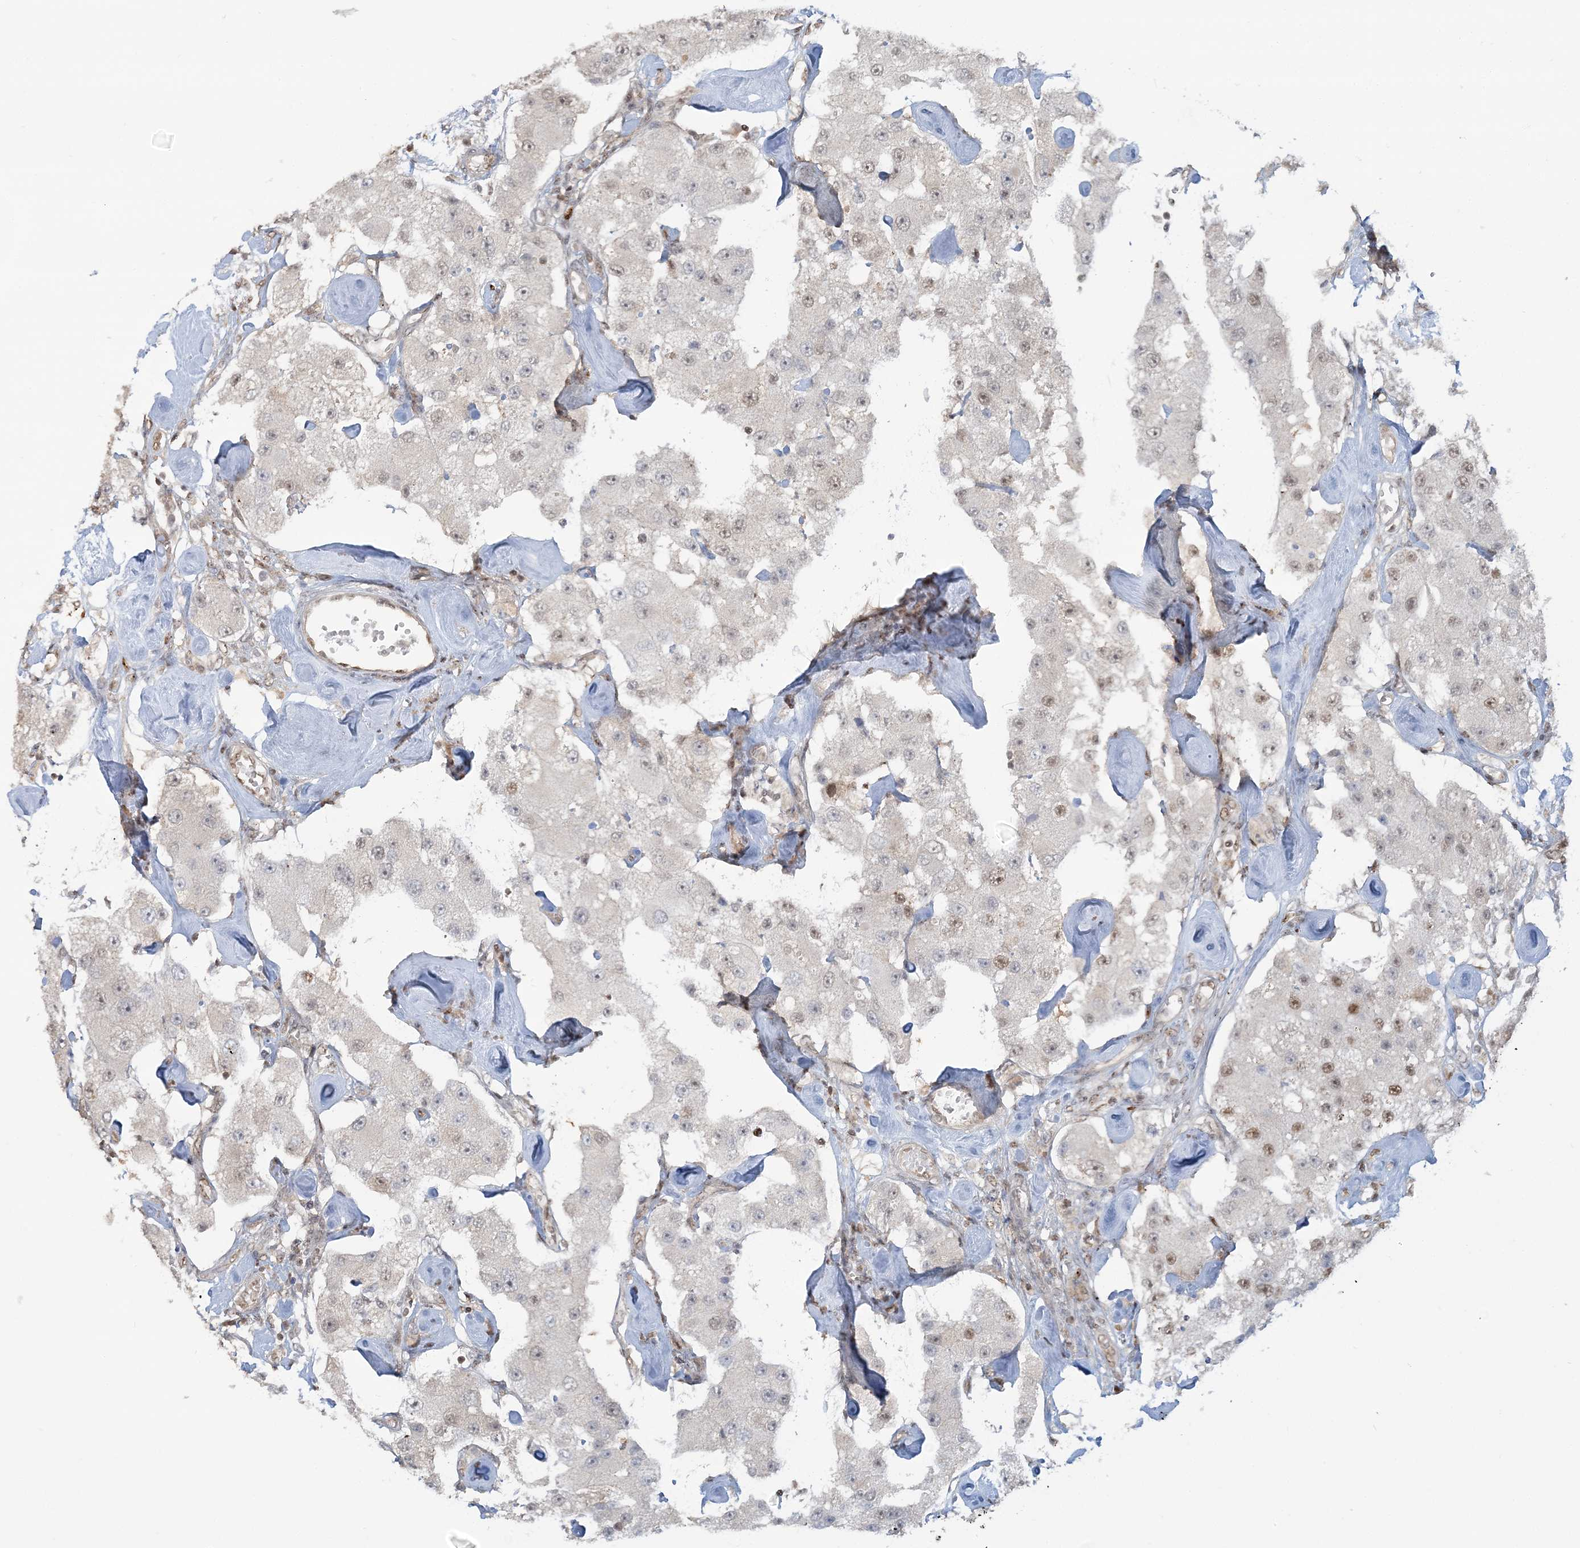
{"staining": {"intensity": "moderate", "quantity": "<25%", "location": "nuclear"}, "tissue": "carcinoid", "cell_type": "Tumor cells", "image_type": "cancer", "snomed": [{"axis": "morphology", "description": "Carcinoid, malignant, NOS"}, {"axis": "topography", "description": "Pancreas"}], "caption": "This is an image of IHC staining of carcinoid, which shows moderate staining in the nuclear of tumor cells.", "gene": "SUMO2", "patient": {"sex": "male", "age": 41}}